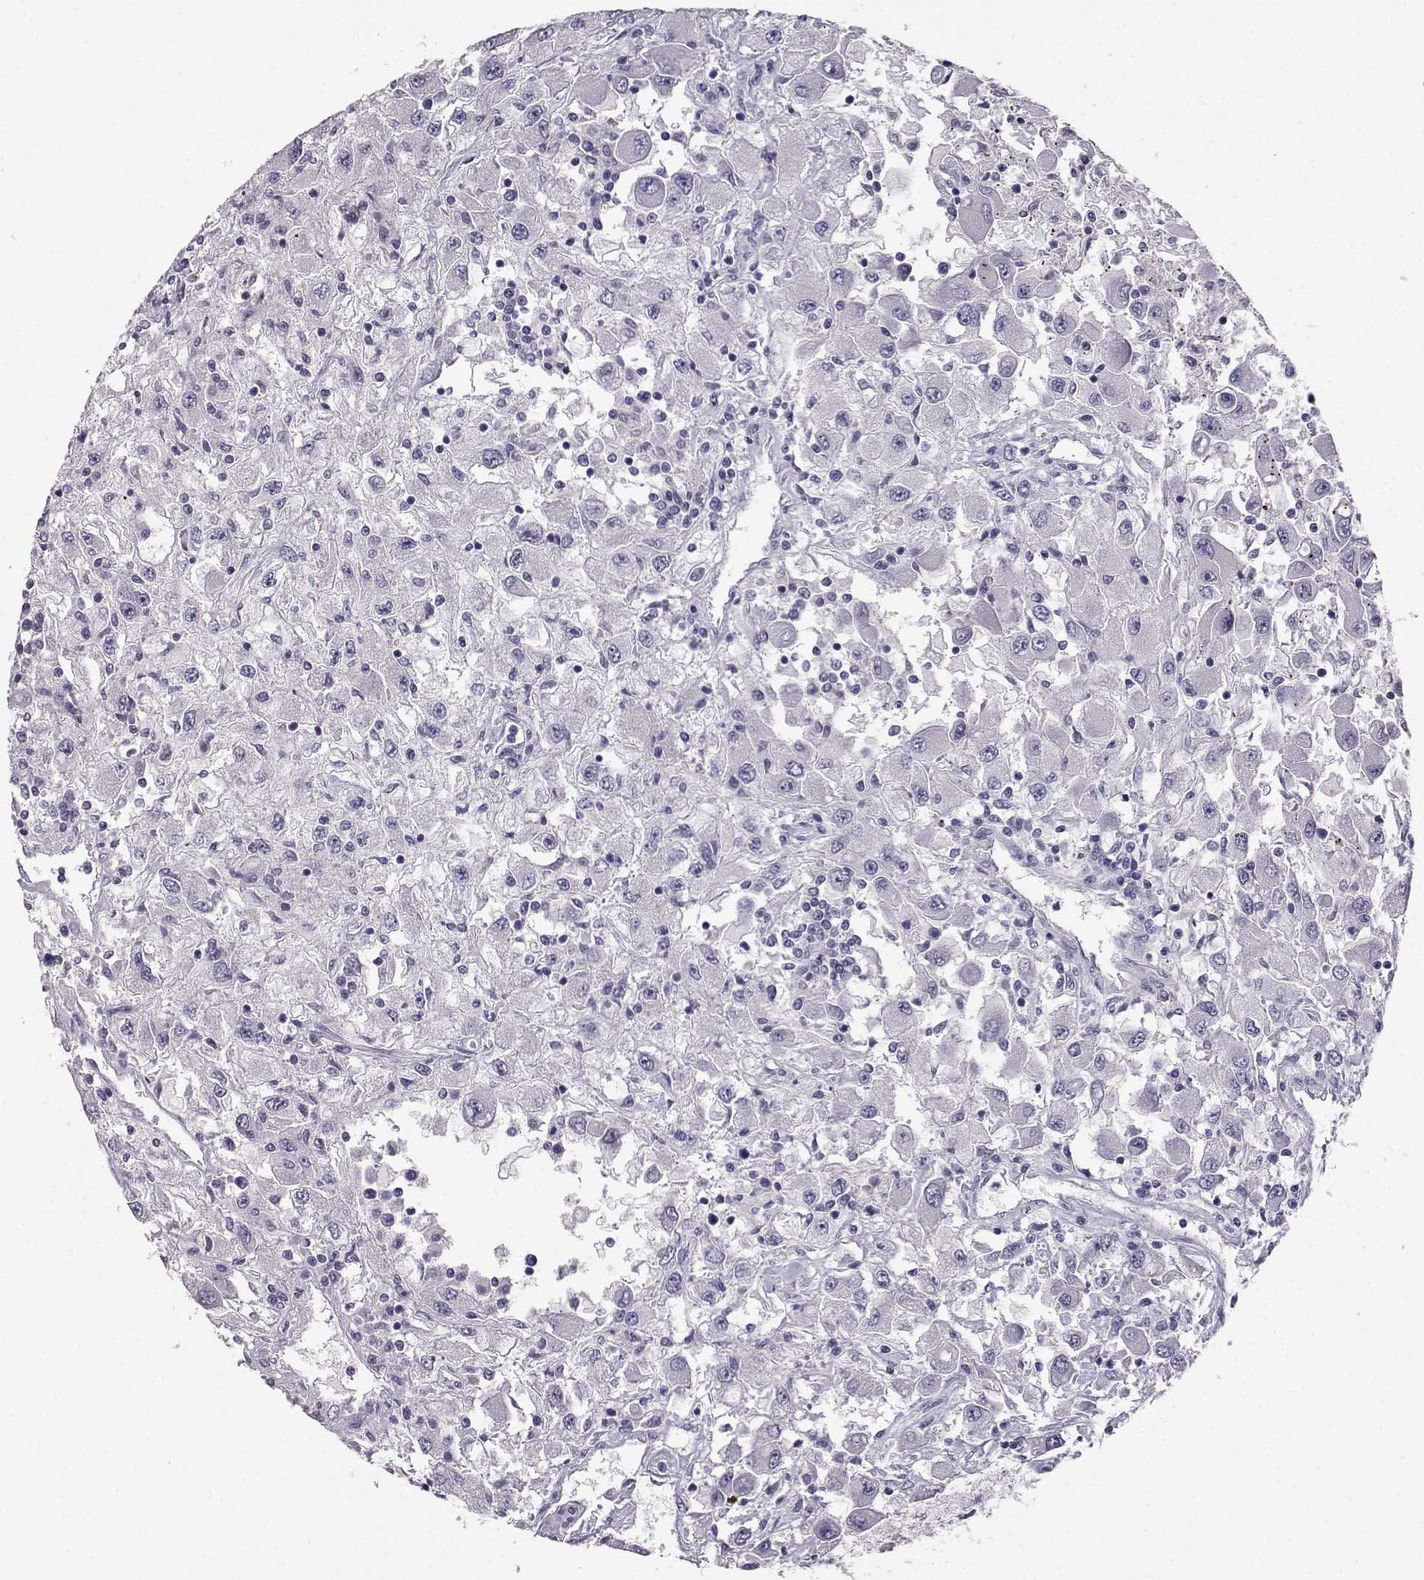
{"staining": {"intensity": "negative", "quantity": "none", "location": "none"}, "tissue": "renal cancer", "cell_type": "Tumor cells", "image_type": "cancer", "snomed": [{"axis": "morphology", "description": "Adenocarcinoma, NOS"}, {"axis": "topography", "description": "Kidney"}], "caption": "Adenocarcinoma (renal) stained for a protein using immunohistochemistry (IHC) demonstrates no staining tumor cells.", "gene": "AKR1B1", "patient": {"sex": "female", "age": 67}}